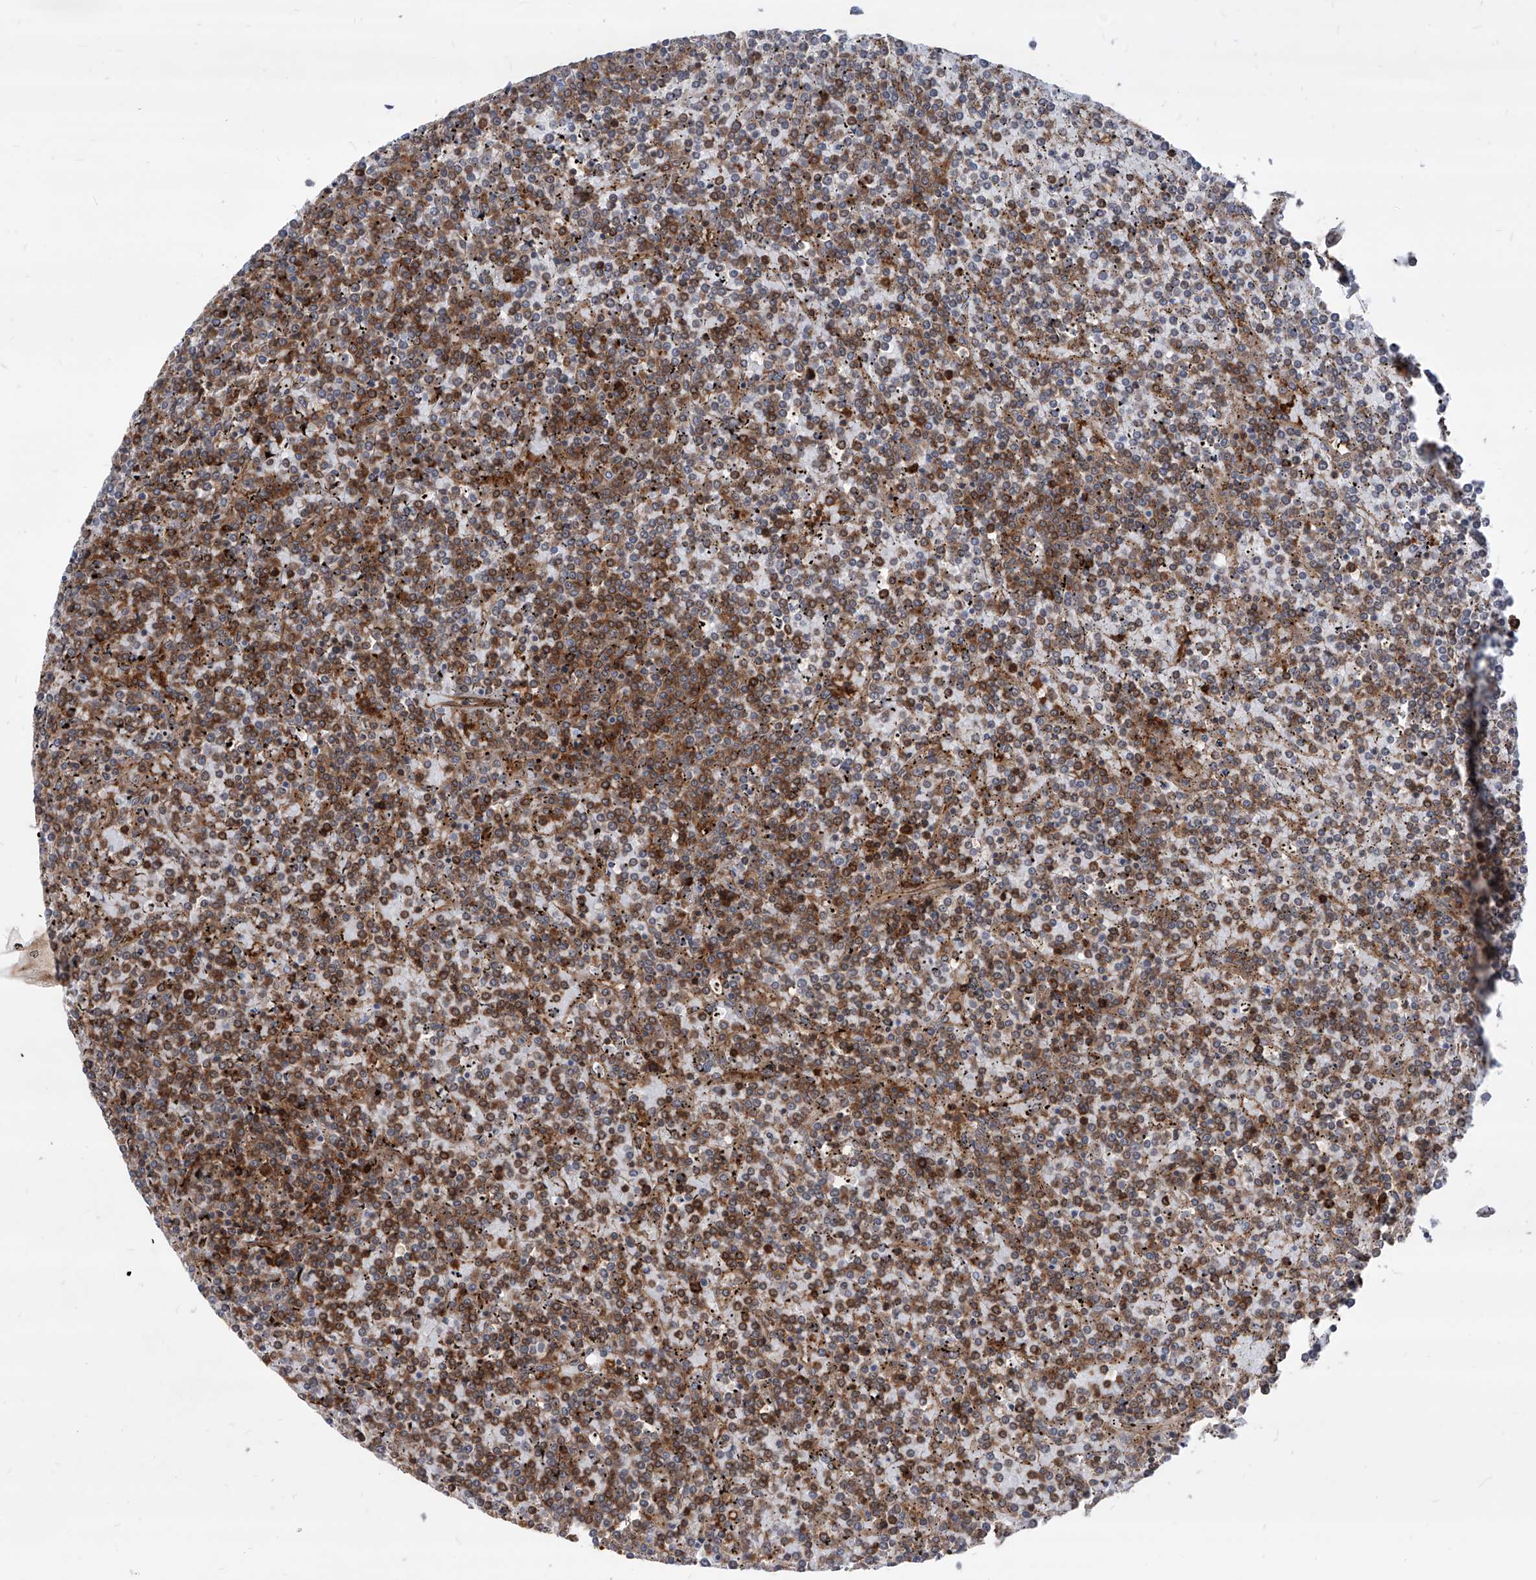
{"staining": {"intensity": "moderate", "quantity": "25%-75%", "location": "cytoplasmic/membranous"}, "tissue": "lymphoma", "cell_type": "Tumor cells", "image_type": "cancer", "snomed": [{"axis": "morphology", "description": "Malignant lymphoma, non-Hodgkin's type, Low grade"}, {"axis": "topography", "description": "Spleen"}], "caption": "This histopathology image shows immunohistochemistry (IHC) staining of malignant lymphoma, non-Hodgkin's type (low-grade), with medium moderate cytoplasmic/membranous expression in about 25%-75% of tumor cells.", "gene": "MAGED2", "patient": {"sex": "female", "age": 19}}